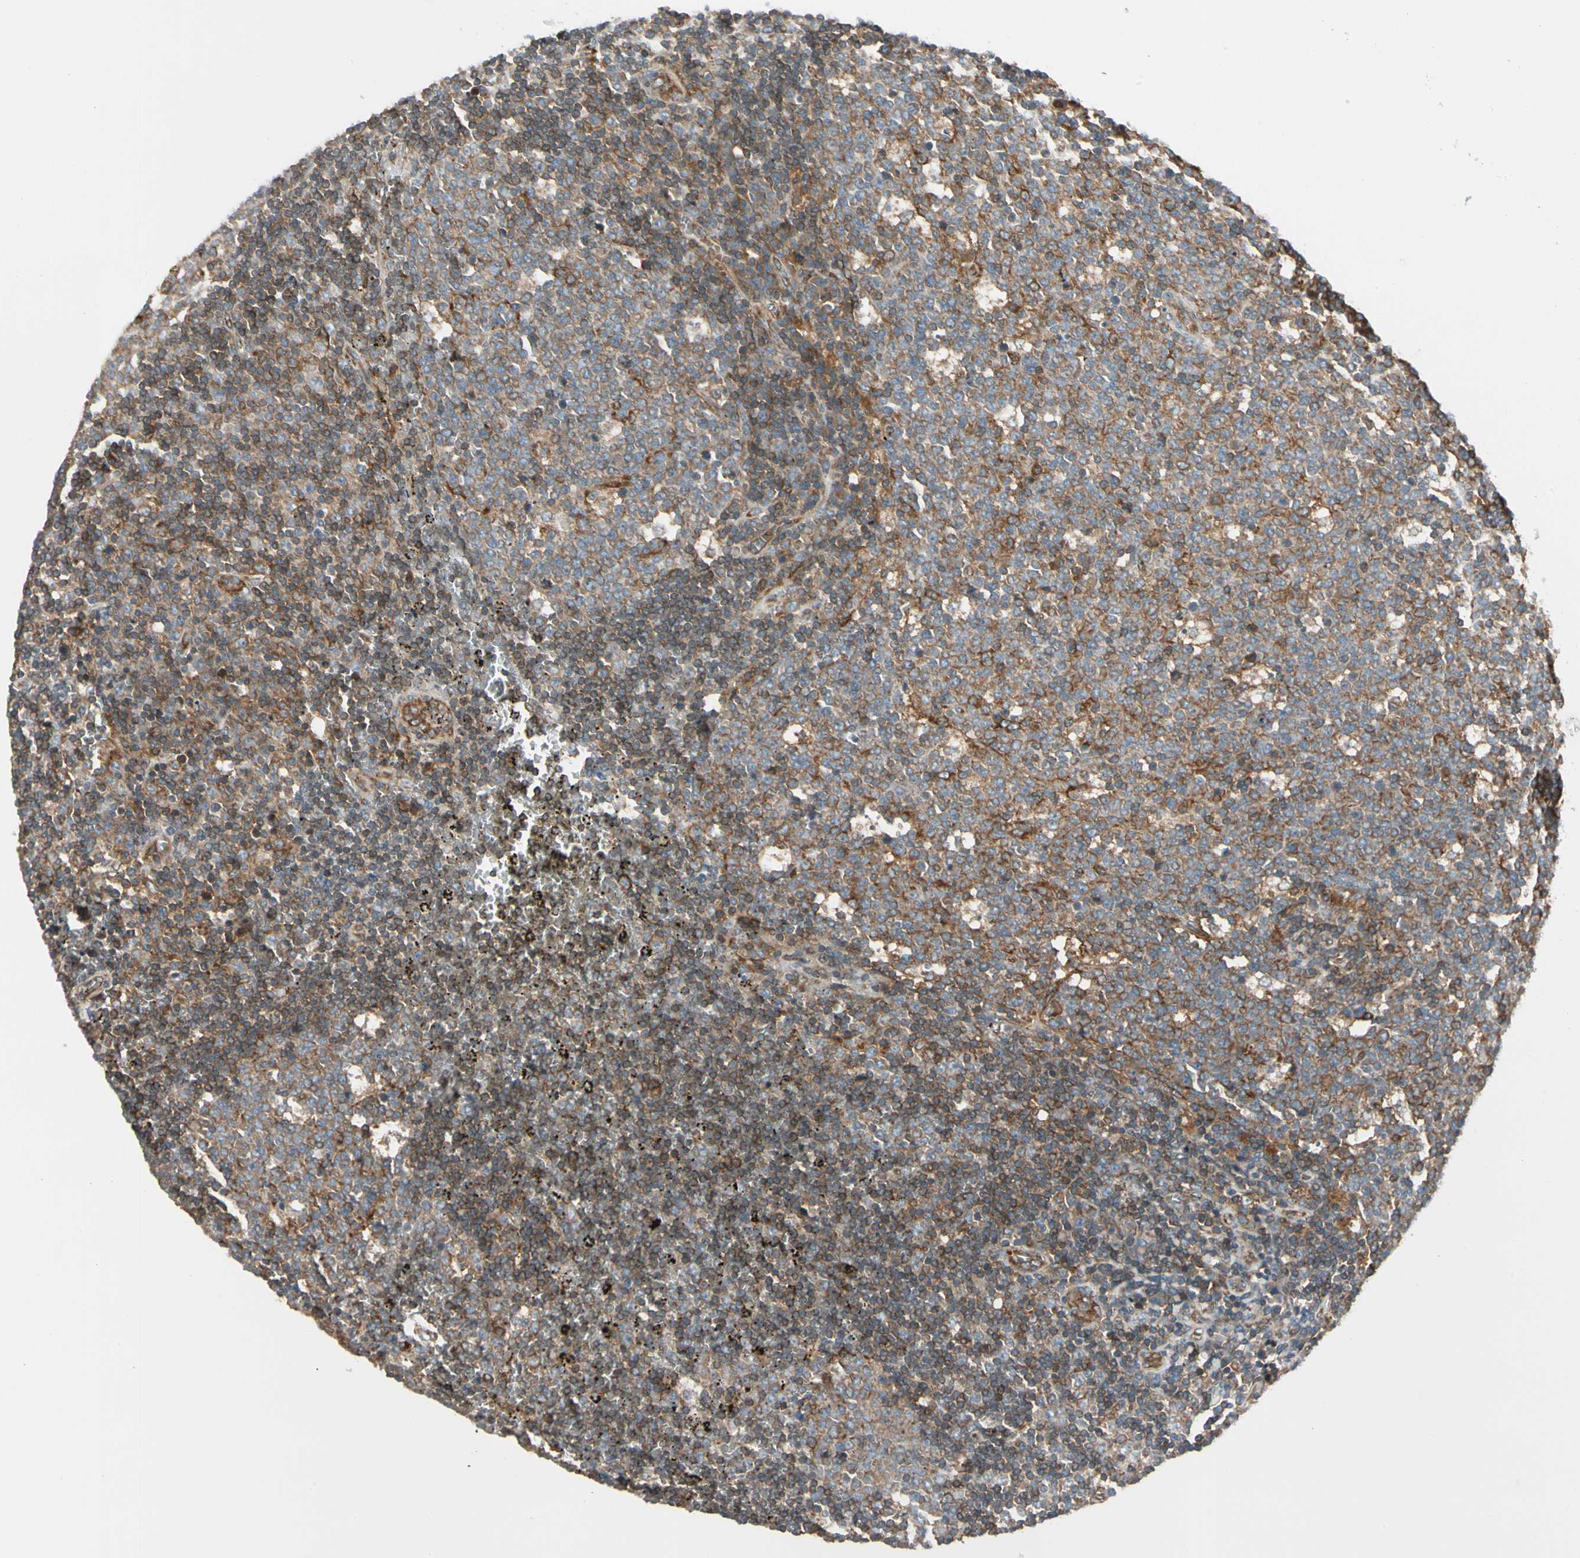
{"staining": {"intensity": "moderate", "quantity": "25%-75%", "location": "cytoplasmic/membranous"}, "tissue": "lymph node", "cell_type": "Germinal center cells", "image_type": "normal", "snomed": [{"axis": "morphology", "description": "Normal tissue, NOS"}, {"axis": "topography", "description": "Lymph node"}, {"axis": "topography", "description": "Salivary gland"}], "caption": "Immunohistochemical staining of normal human lymph node reveals 25%-75% levels of moderate cytoplasmic/membranous protein expression in about 25%-75% of germinal center cells.", "gene": "TRIO", "patient": {"sex": "male", "age": 8}}